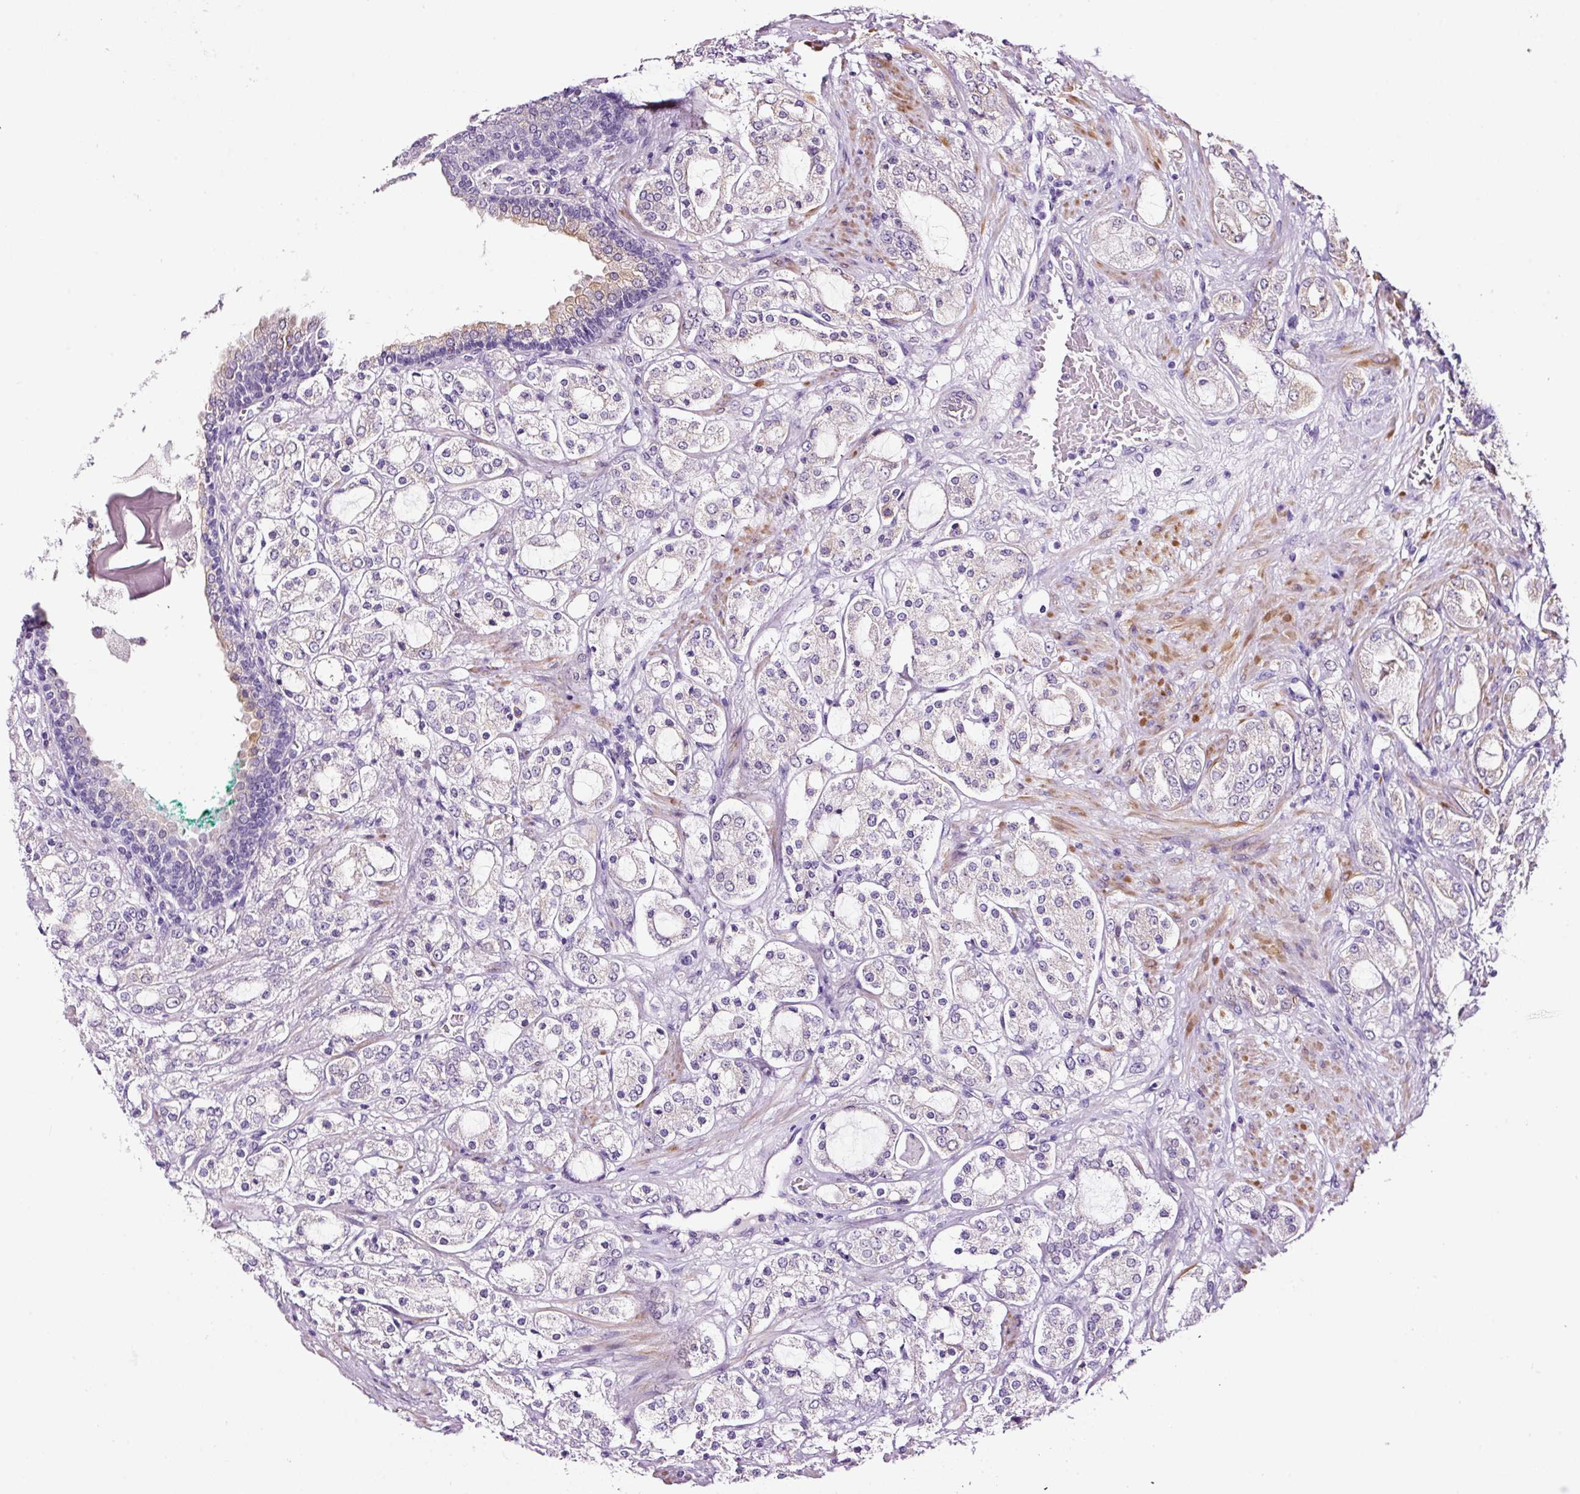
{"staining": {"intensity": "negative", "quantity": "none", "location": "none"}, "tissue": "prostate cancer", "cell_type": "Tumor cells", "image_type": "cancer", "snomed": [{"axis": "morphology", "description": "Adenocarcinoma, High grade"}, {"axis": "topography", "description": "Prostate"}], "caption": "Prostate high-grade adenocarcinoma was stained to show a protein in brown. There is no significant positivity in tumor cells.", "gene": "RTF2", "patient": {"sex": "male", "age": 64}}